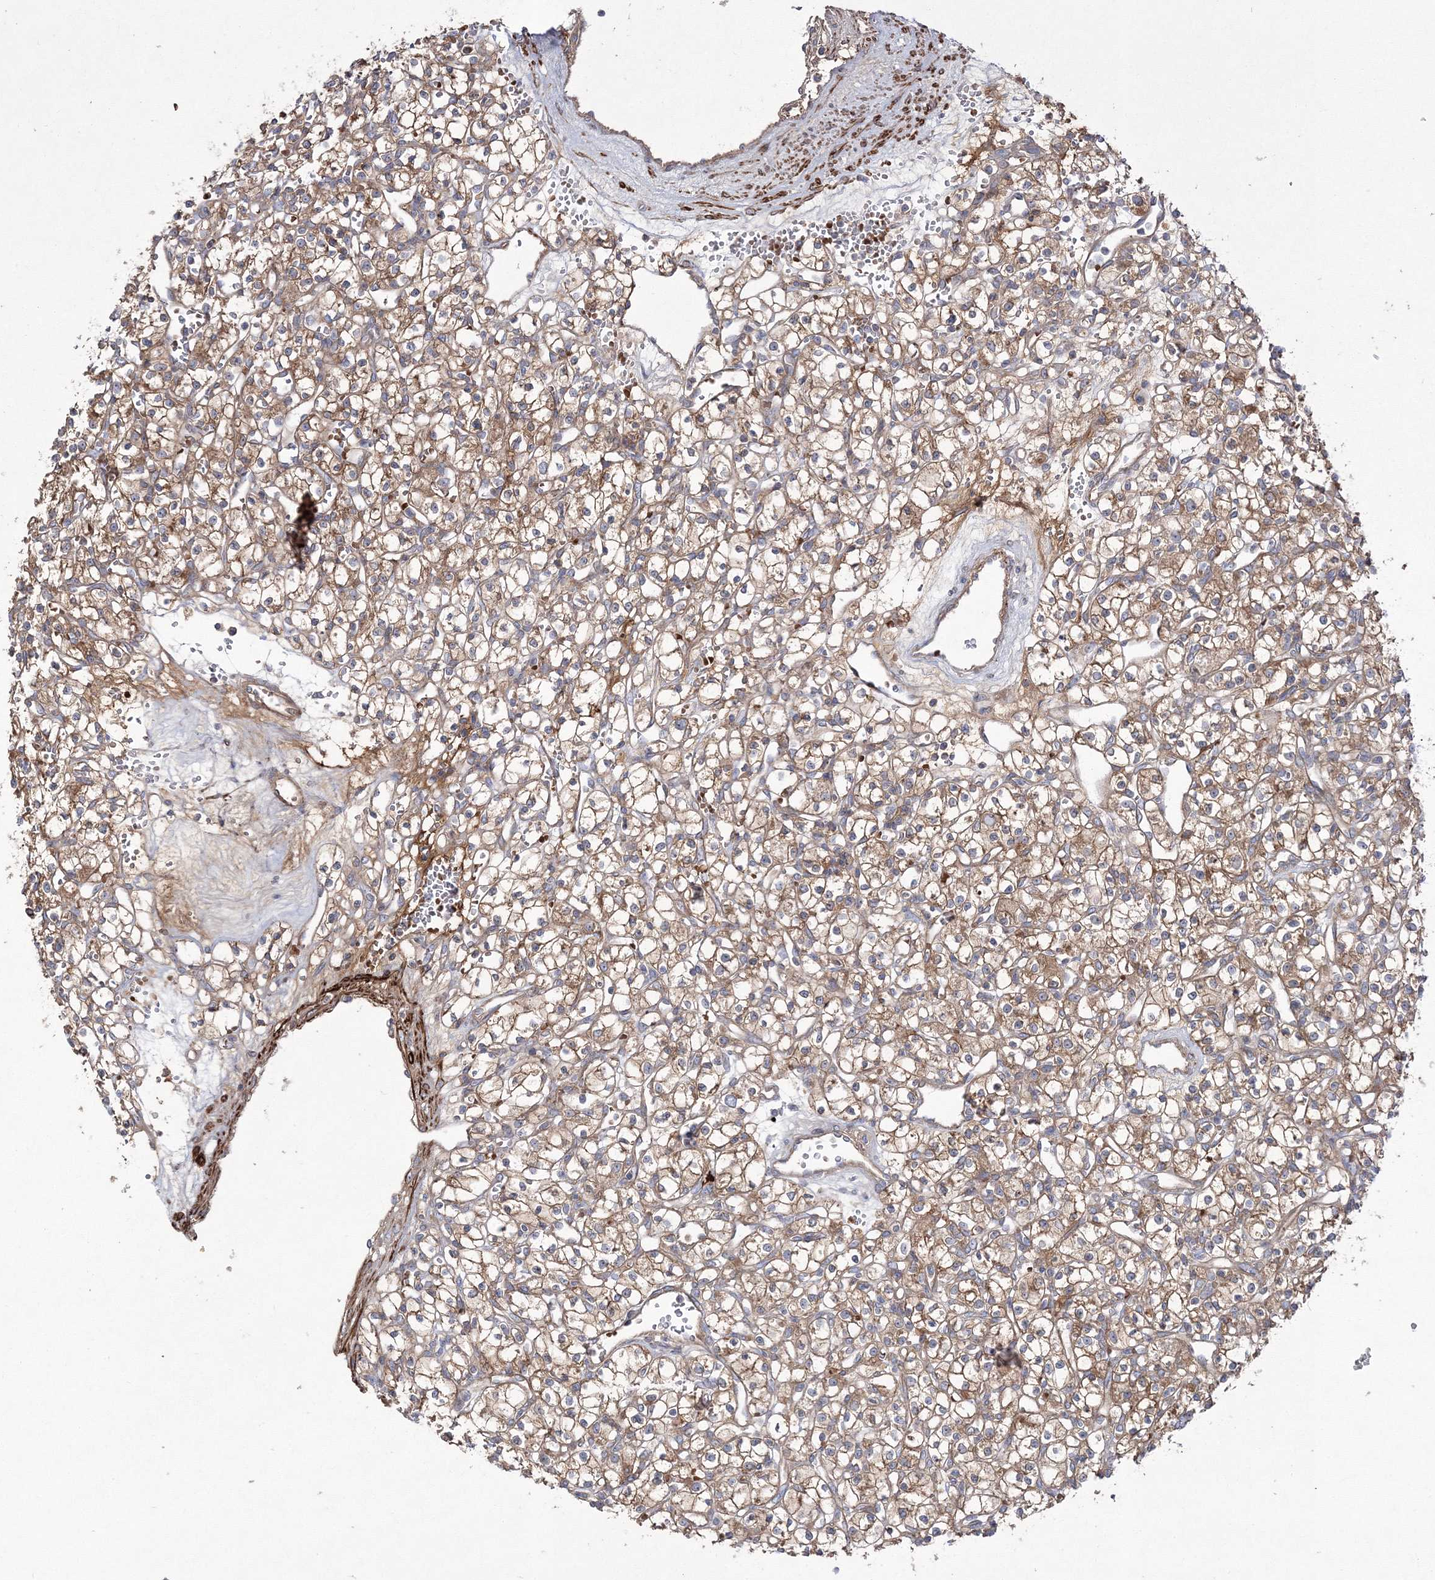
{"staining": {"intensity": "weak", "quantity": ">75%", "location": "cytoplasmic/membranous"}, "tissue": "renal cancer", "cell_type": "Tumor cells", "image_type": "cancer", "snomed": [{"axis": "morphology", "description": "Adenocarcinoma, NOS"}, {"axis": "topography", "description": "Kidney"}], "caption": "The photomicrograph reveals immunohistochemical staining of renal adenocarcinoma. There is weak cytoplasmic/membranous positivity is appreciated in approximately >75% of tumor cells.", "gene": "ZSWIM6", "patient": {"sex": "female", "age": 59}}